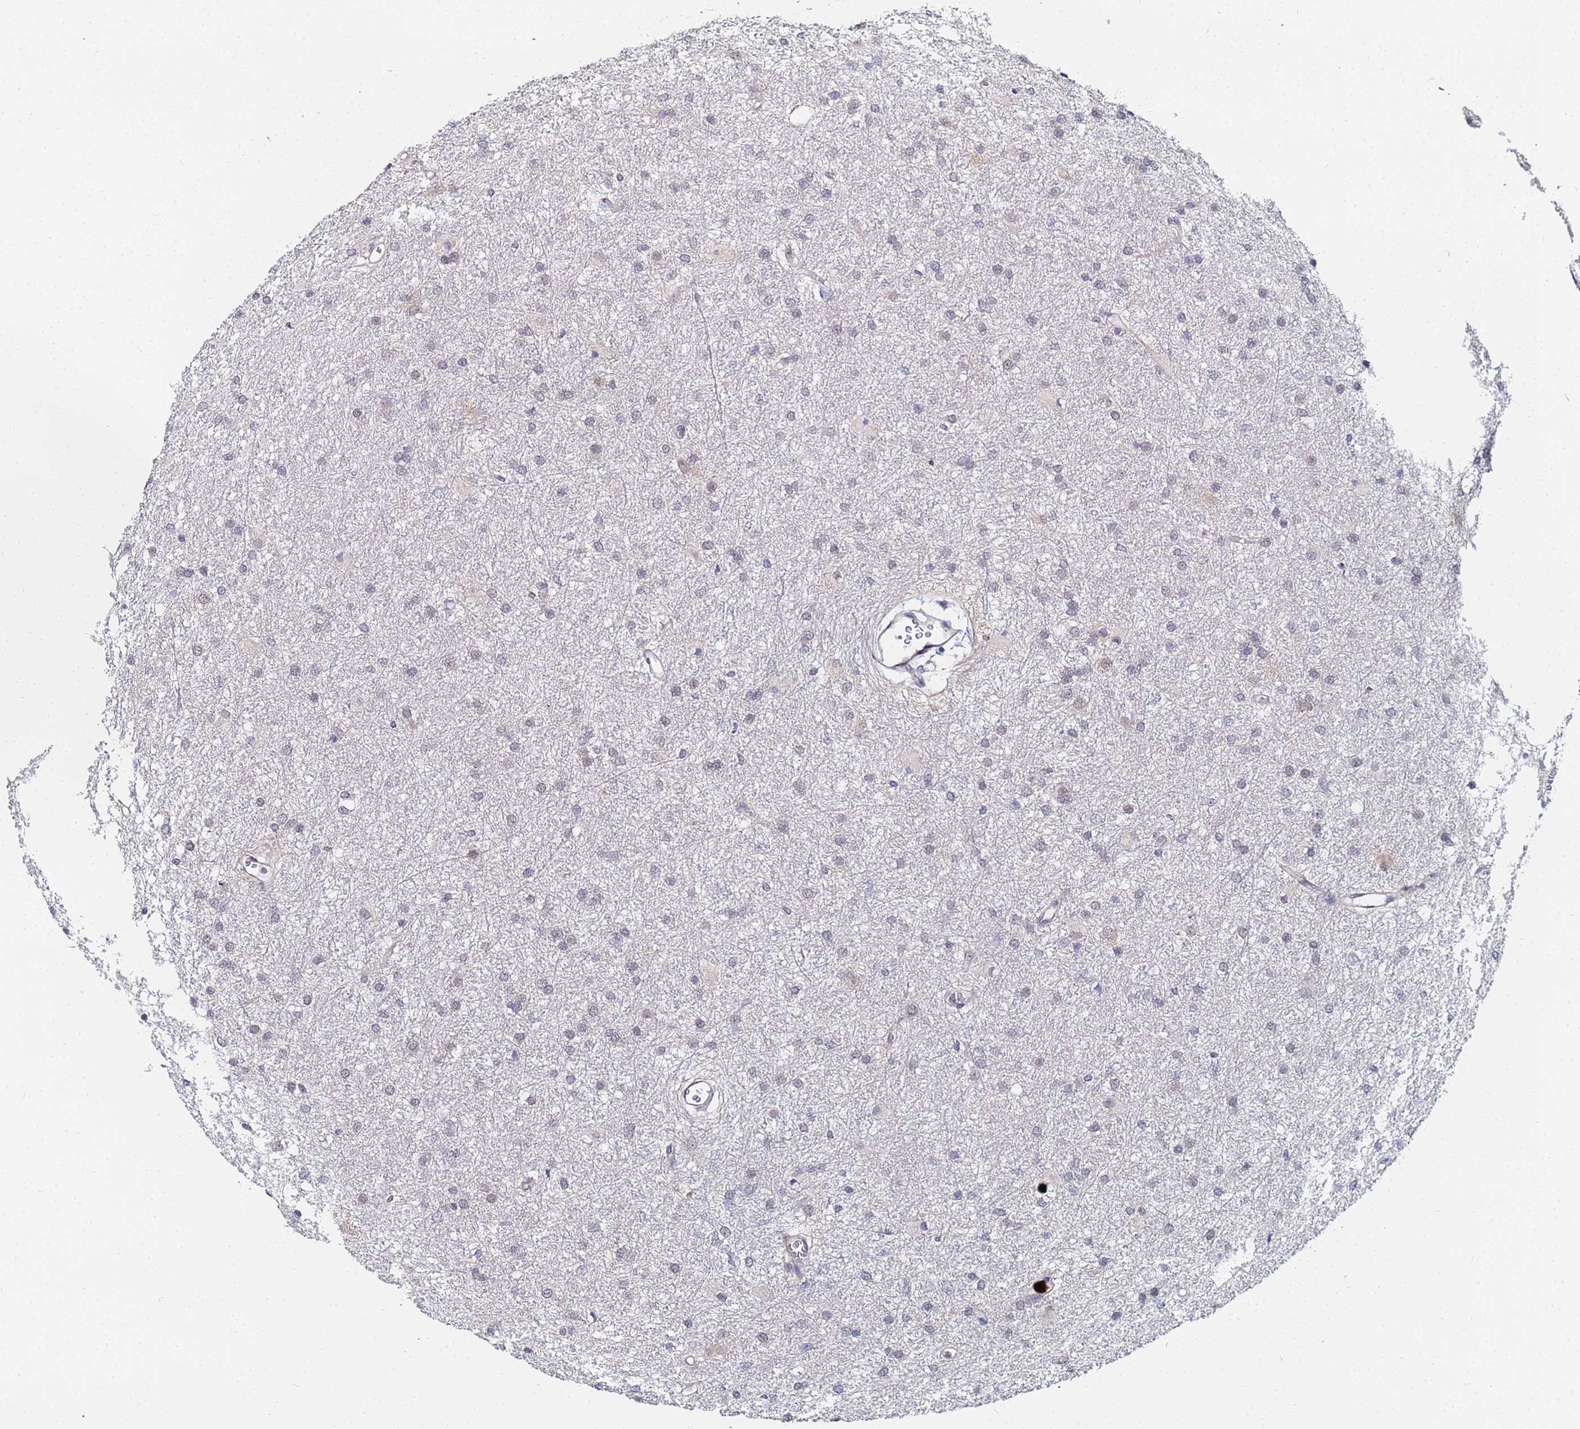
{"staining": {"intensity": "negative", "quantity": "none", "location": "none"}, "tissue": "glioma", "cell_type": "Tumor cells", "image_type": "cancer", "snomed": [{"axis": "morphology", "description": "Glioma, malignant, High grade"}, {"axis": "topography", "description": "Brain"}], "caption": "Glioma stained for a protein using IHC demonstrates no expression tumor cells.", "gene": "MTCL1", "patient": {"sex": "female", "age": 50}}